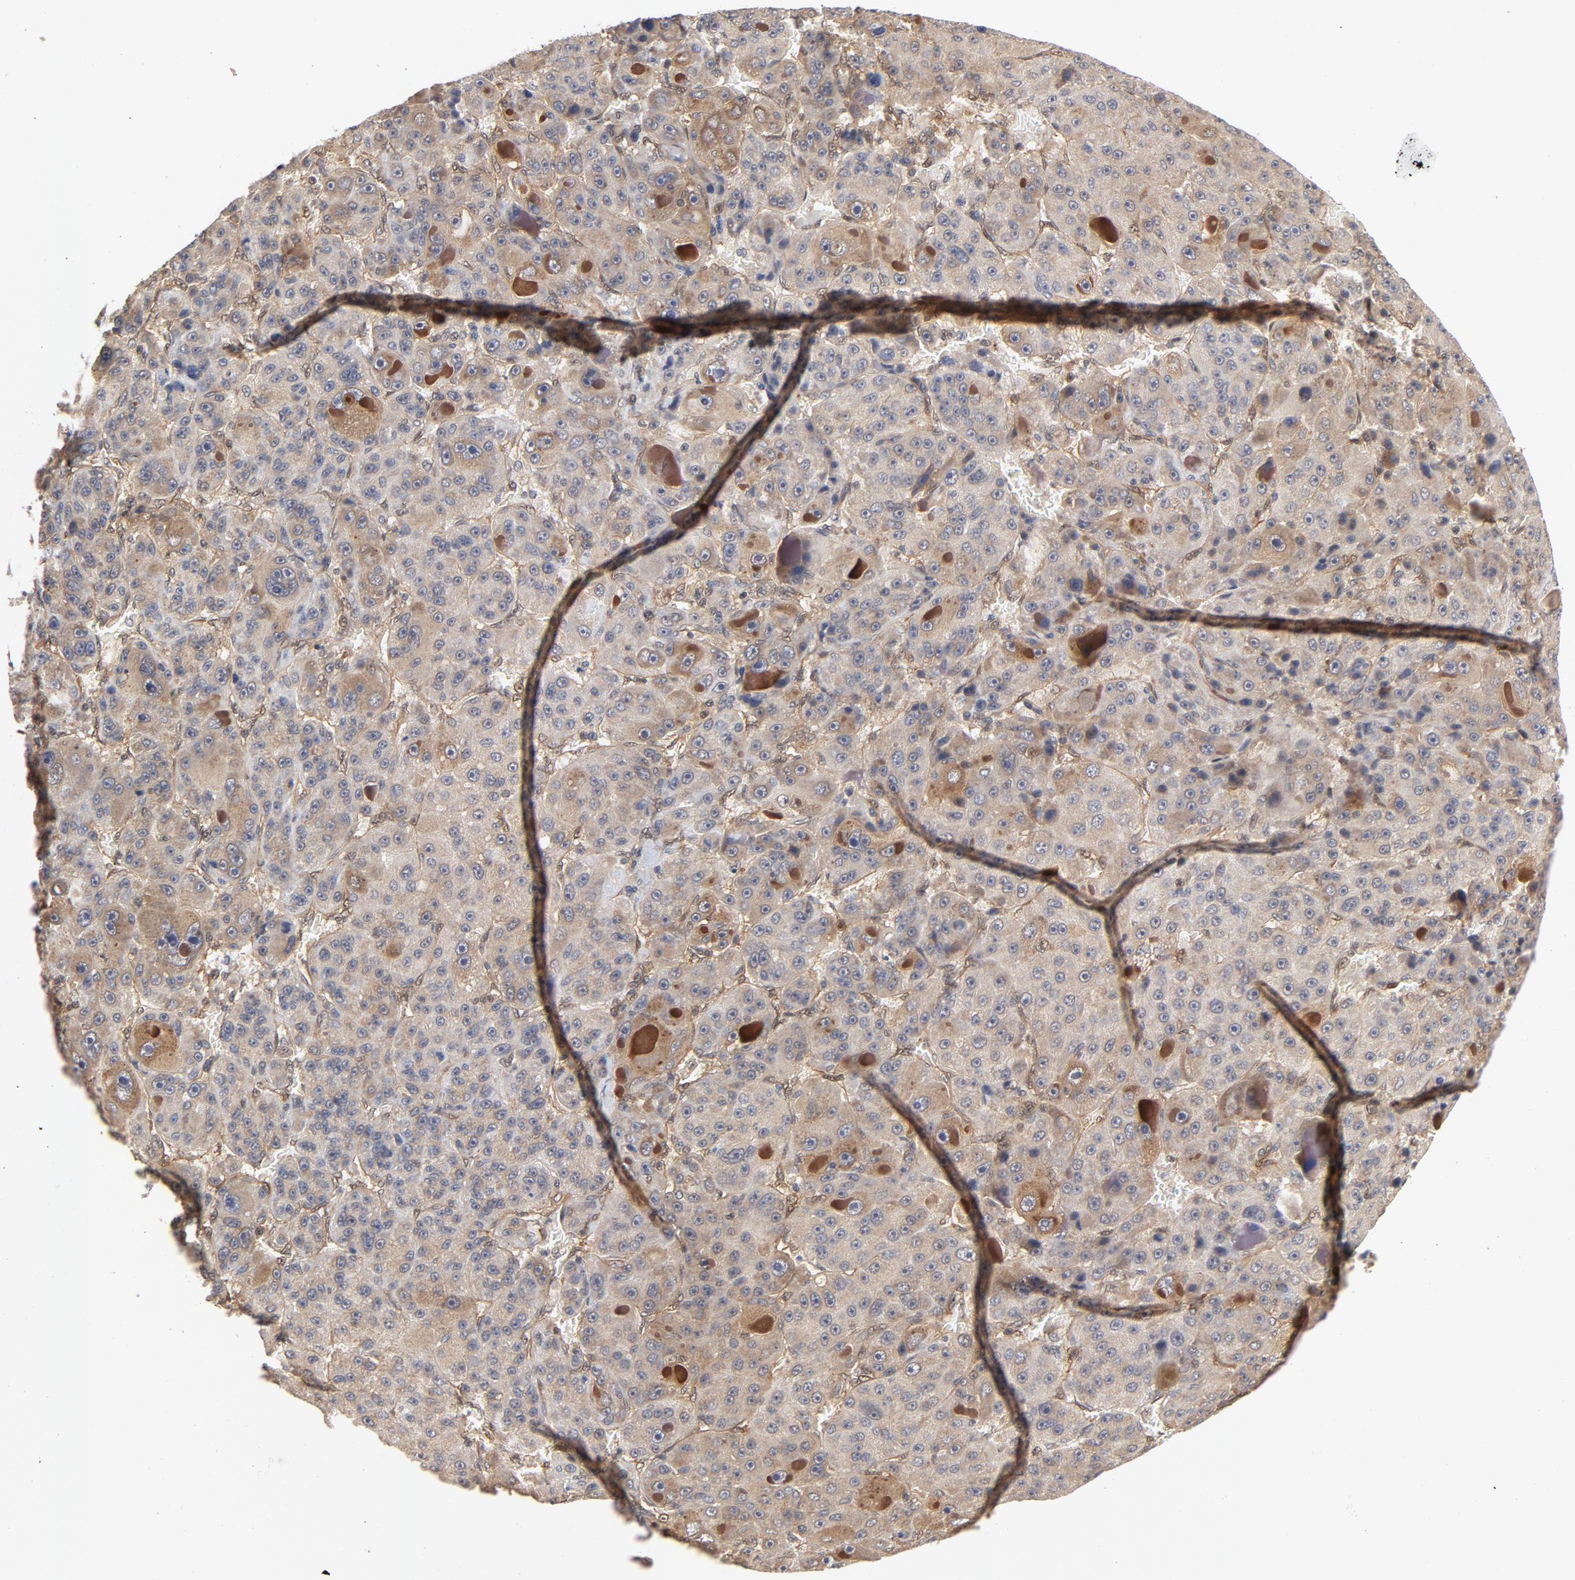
{"staining": {"intensity": "weak", "quantity": ">75%", "location": "cytoplasmic/membranous"}, "tissue": "liver cancer", "cell_type": "Tumor cells", "image_type": "cancer", "snomed": [{"axis": "morphology", "description": "Carcinoma, Hepatocellular, NOS"}, {"axis": "topography", "description": "Liver"}], "caption": "Immunohistochemistry image of neoplastic tissue: human liver cancer (hepatocellular carcinoma) stained using immunohistochemistry displays low levels of weak protein expression localized specifically in the cytoplasmic/membranous of tumor cells, appearing as a cytoplasmic/membranous brown color.", "gene": "CDC37", "patient": {"sex": "male", "age": 76}}